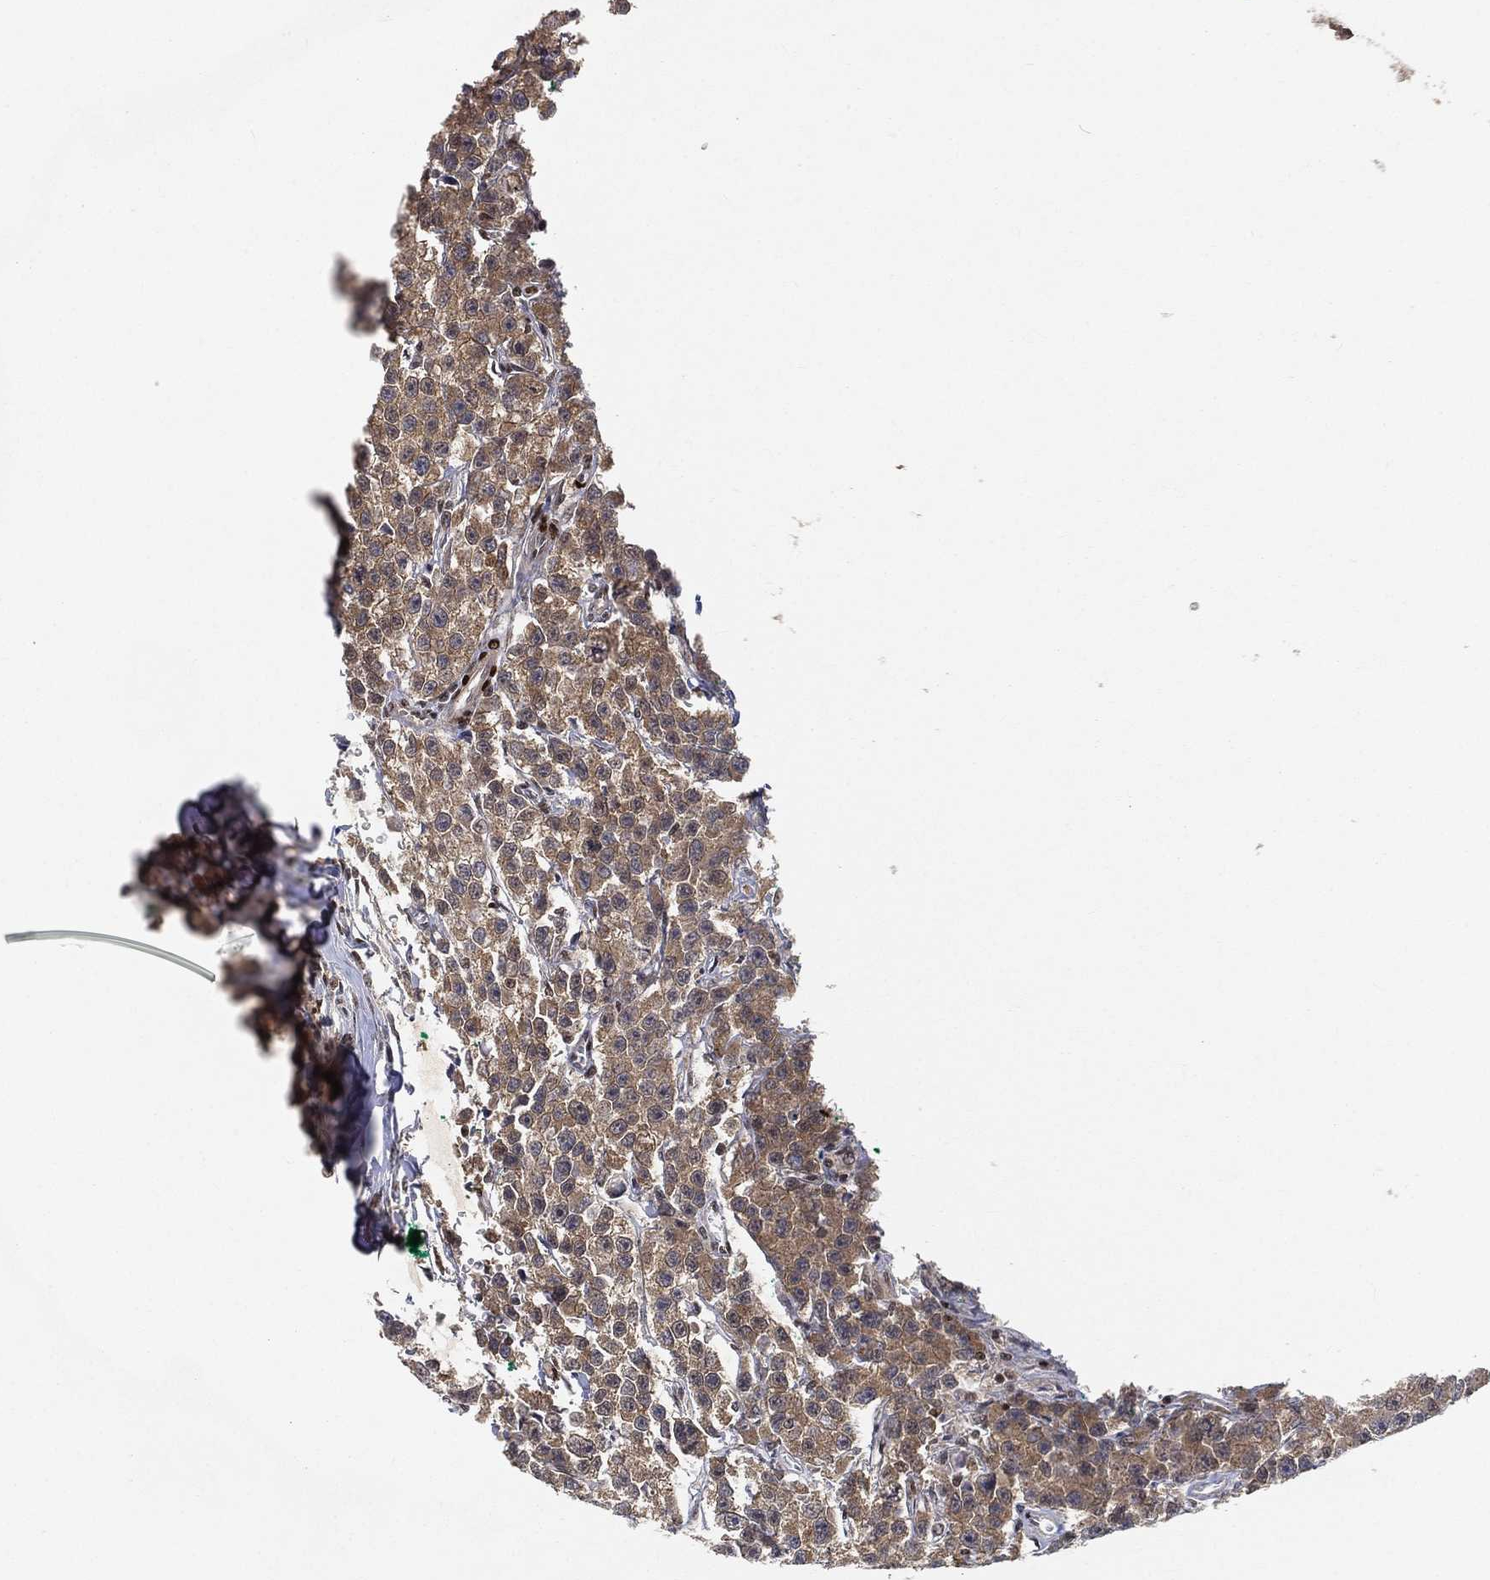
{"staining": {"intensity": "weak", "quantity": ">75%", "location": "cytoplasmic/membranous"}, "tissue": "testis cancer", "cell_type": "Tumor cells", "image_type": "cancer", "snomed": [{"axis": "morphology", "description": "Seminoma, NOS"}, {"axis": "topography", "description": "Testis"}], "caption": "Testis cancer (seminoma) stained with IHC exhibits weak cytoplasmic/membranous positivity in approximately >75% of tumor cells. (IHC, brightfield microscopy, high magnification).", "gene": "CRTC3", "patient": {"sex": "male", "age": 59}}